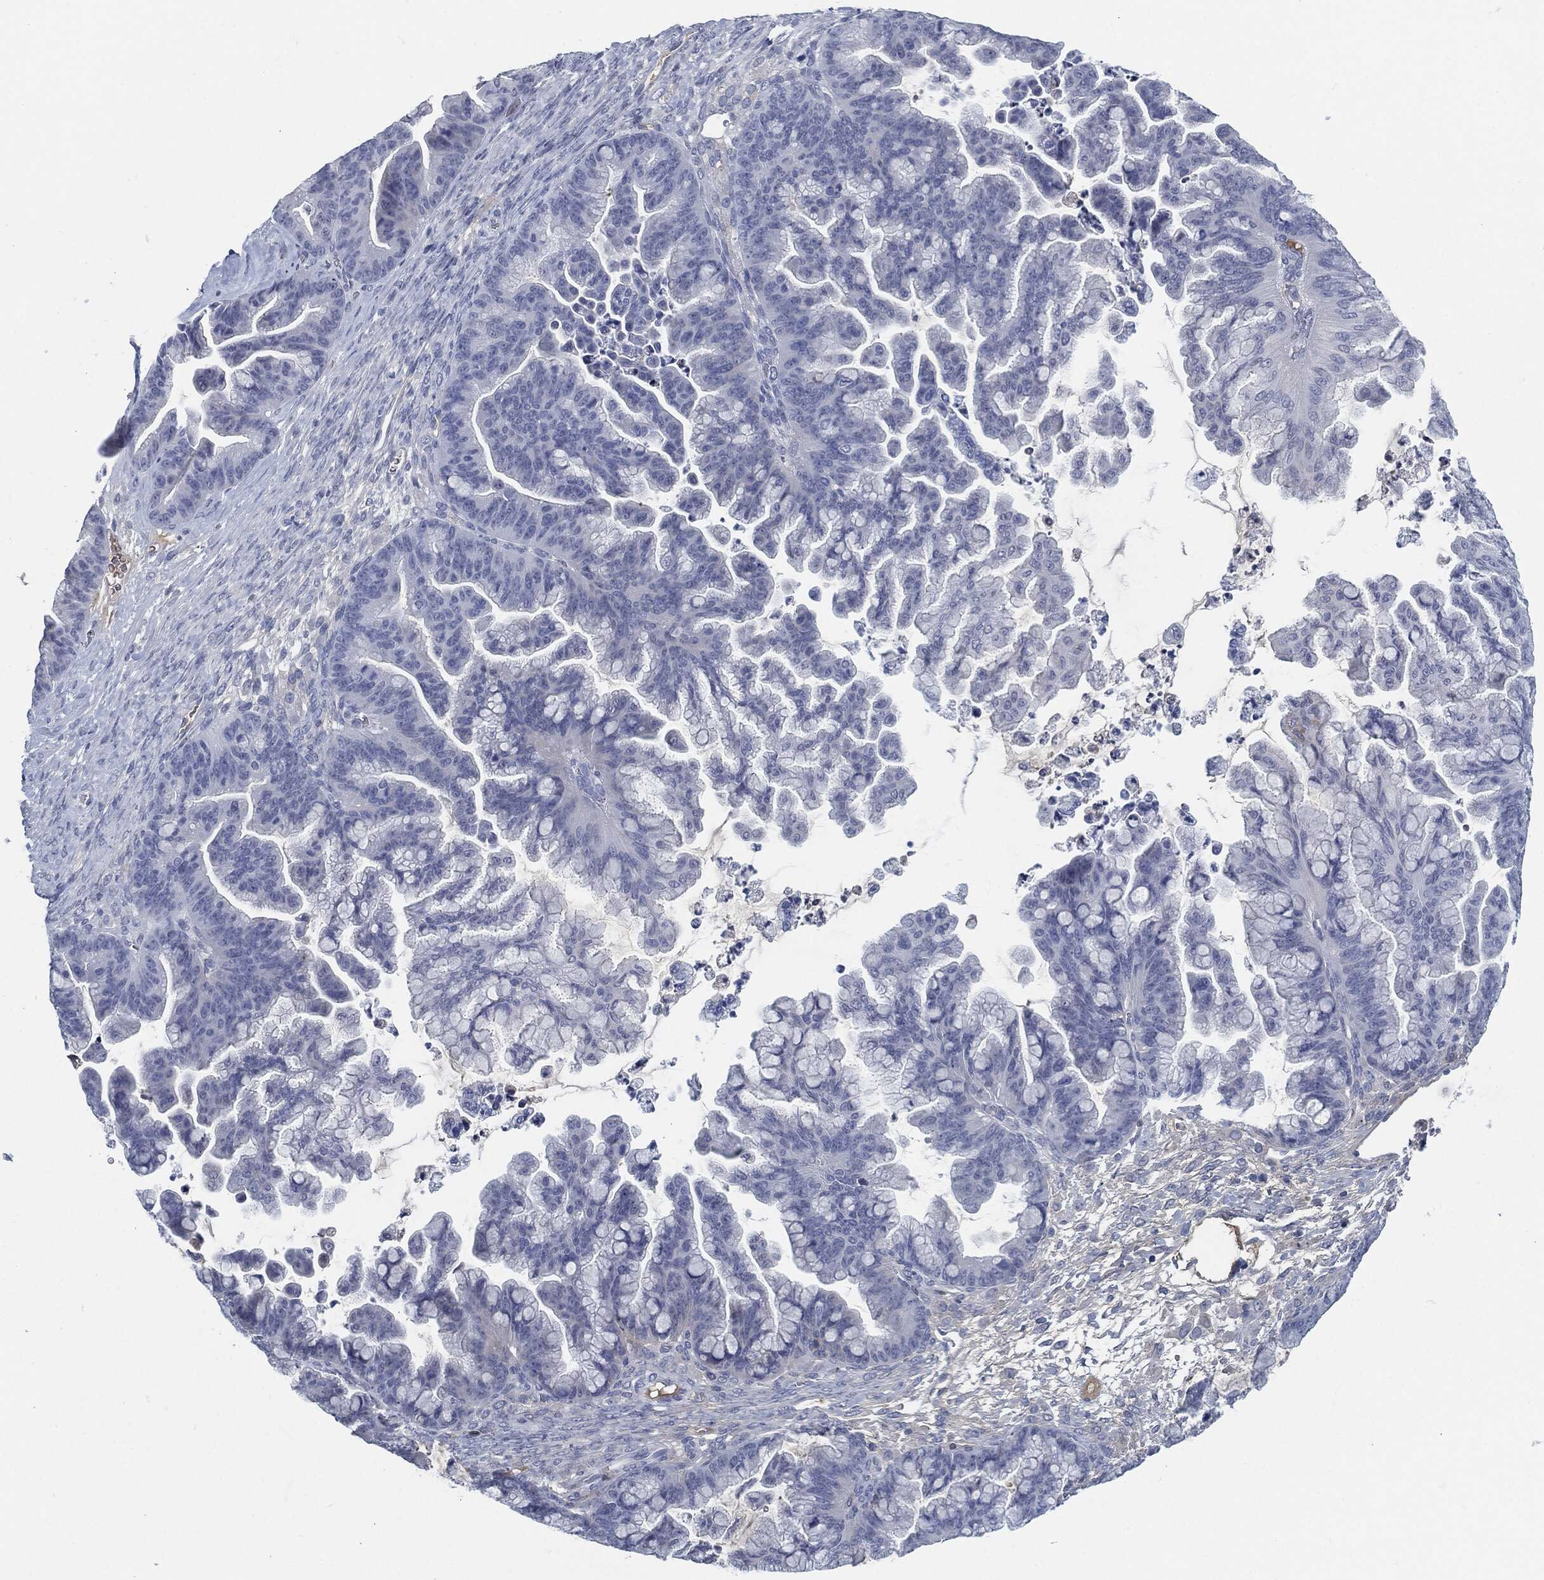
{"staining": {"intensity": "negative", "quantity": "none", "location": "none"}, "tissue": "ovarian cancer", "cell_type": "Tumor cells", "image_type": "cancer", "snomed": [{"axis": "morphology", "description": "Cystadenocarcinoma, mucinous, NOS"}, {"axis": "topography", "description": "Ovary"}], "caption": "Tumor cells show no significant protein expression in ovarian cancer (mucinous cystadenocarcinoma).", "gene": "MST1", "patient": {"sex": "female", "age": 67}}